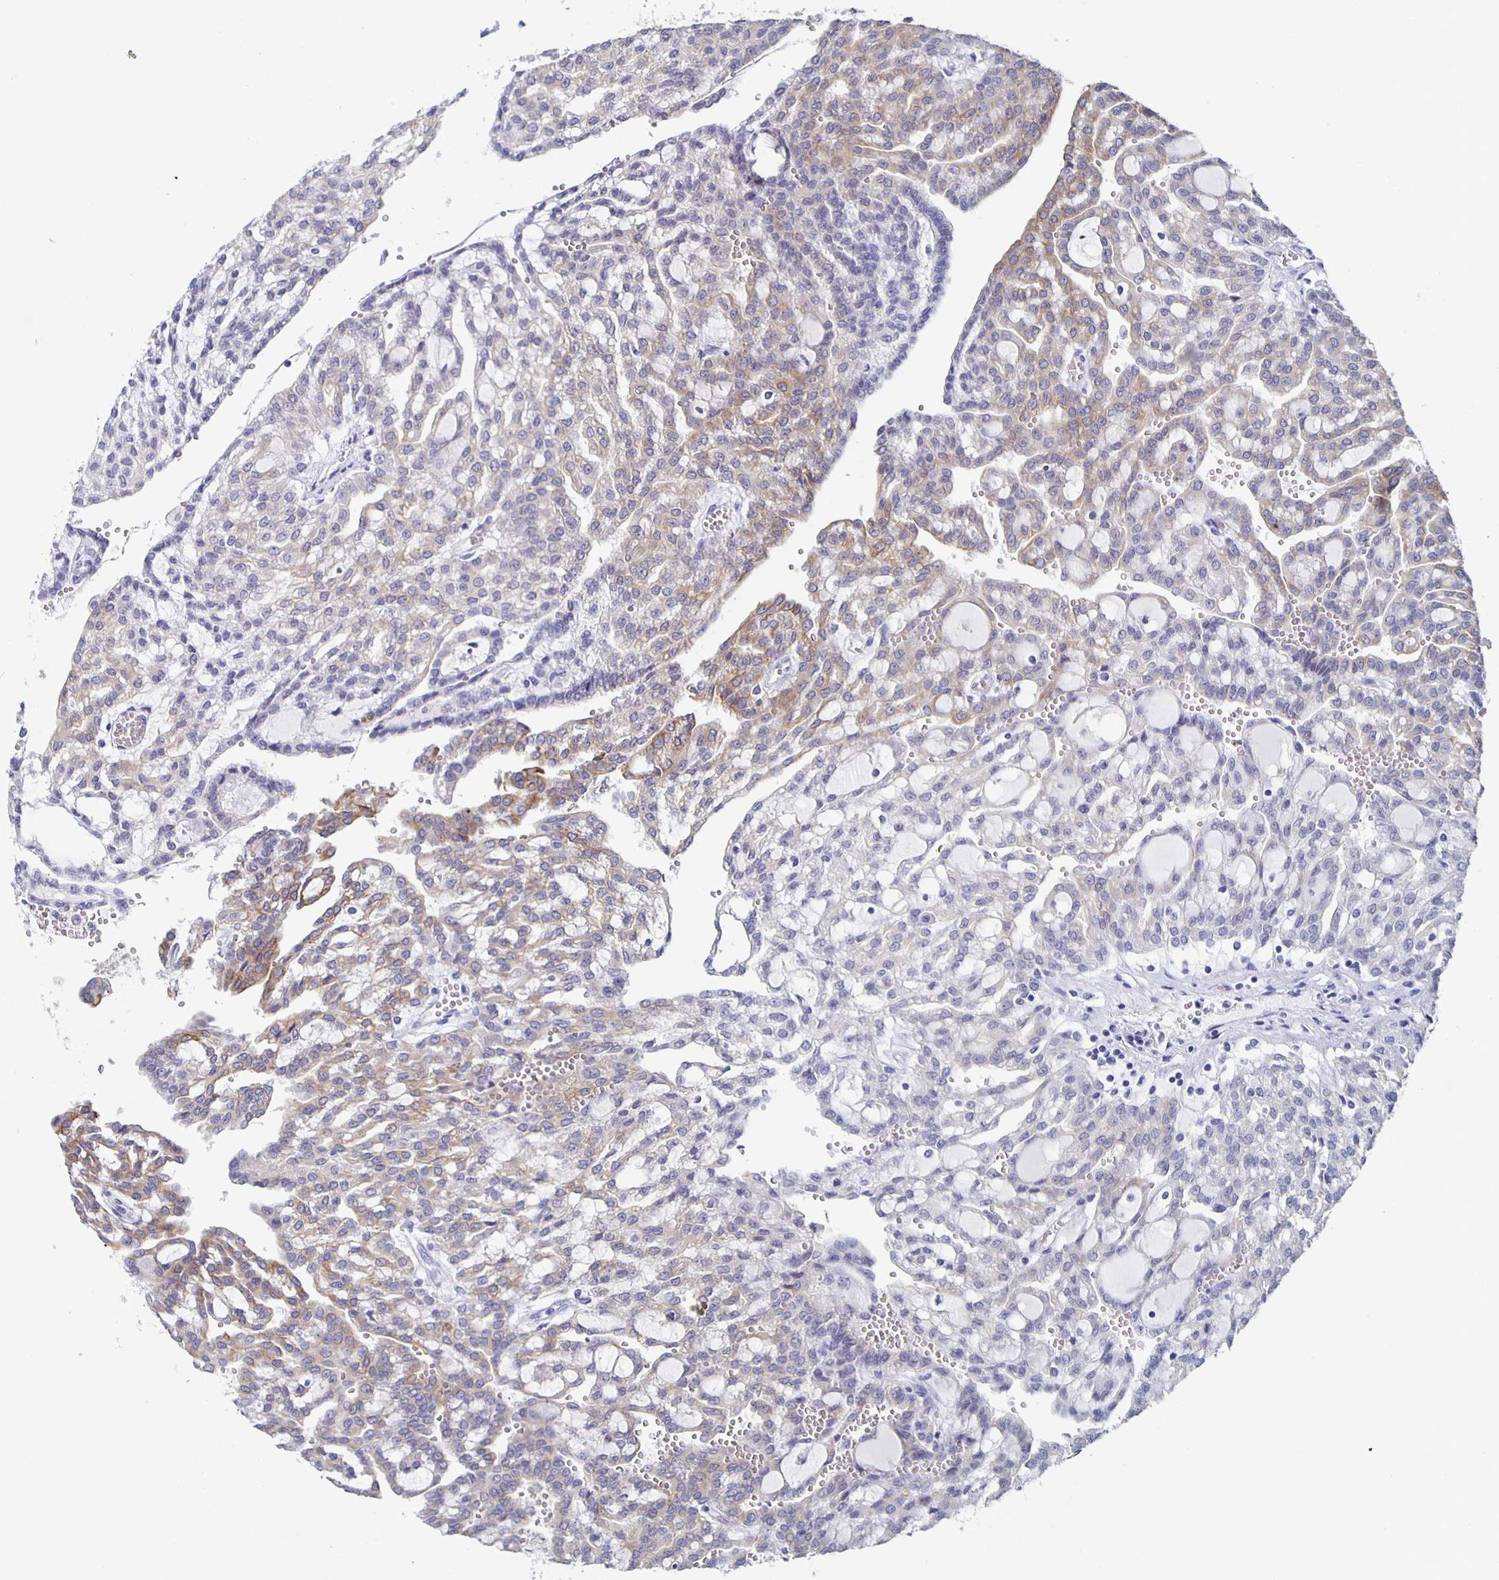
{"staining": {"intensity": "moderate", "quantity": "<25%", "location": "cytoplasmic/membranous"}, "tissue": "renal cancer", "cell_type": "Tumor cells", "image_type": "cancer", "snomed": [{"axis": "morphology", "description": "Adenocarcinoma, NOS"}, {"axis": "topography", "description": "Kidney"}], "caption": "Tumor cells exhibit low levels of moderate cytoplasmic/membranous positivity in about <25% of cells in renal cancer.", "gene": "CCDC17", "patient": {"sex": "male", "age": 63}}